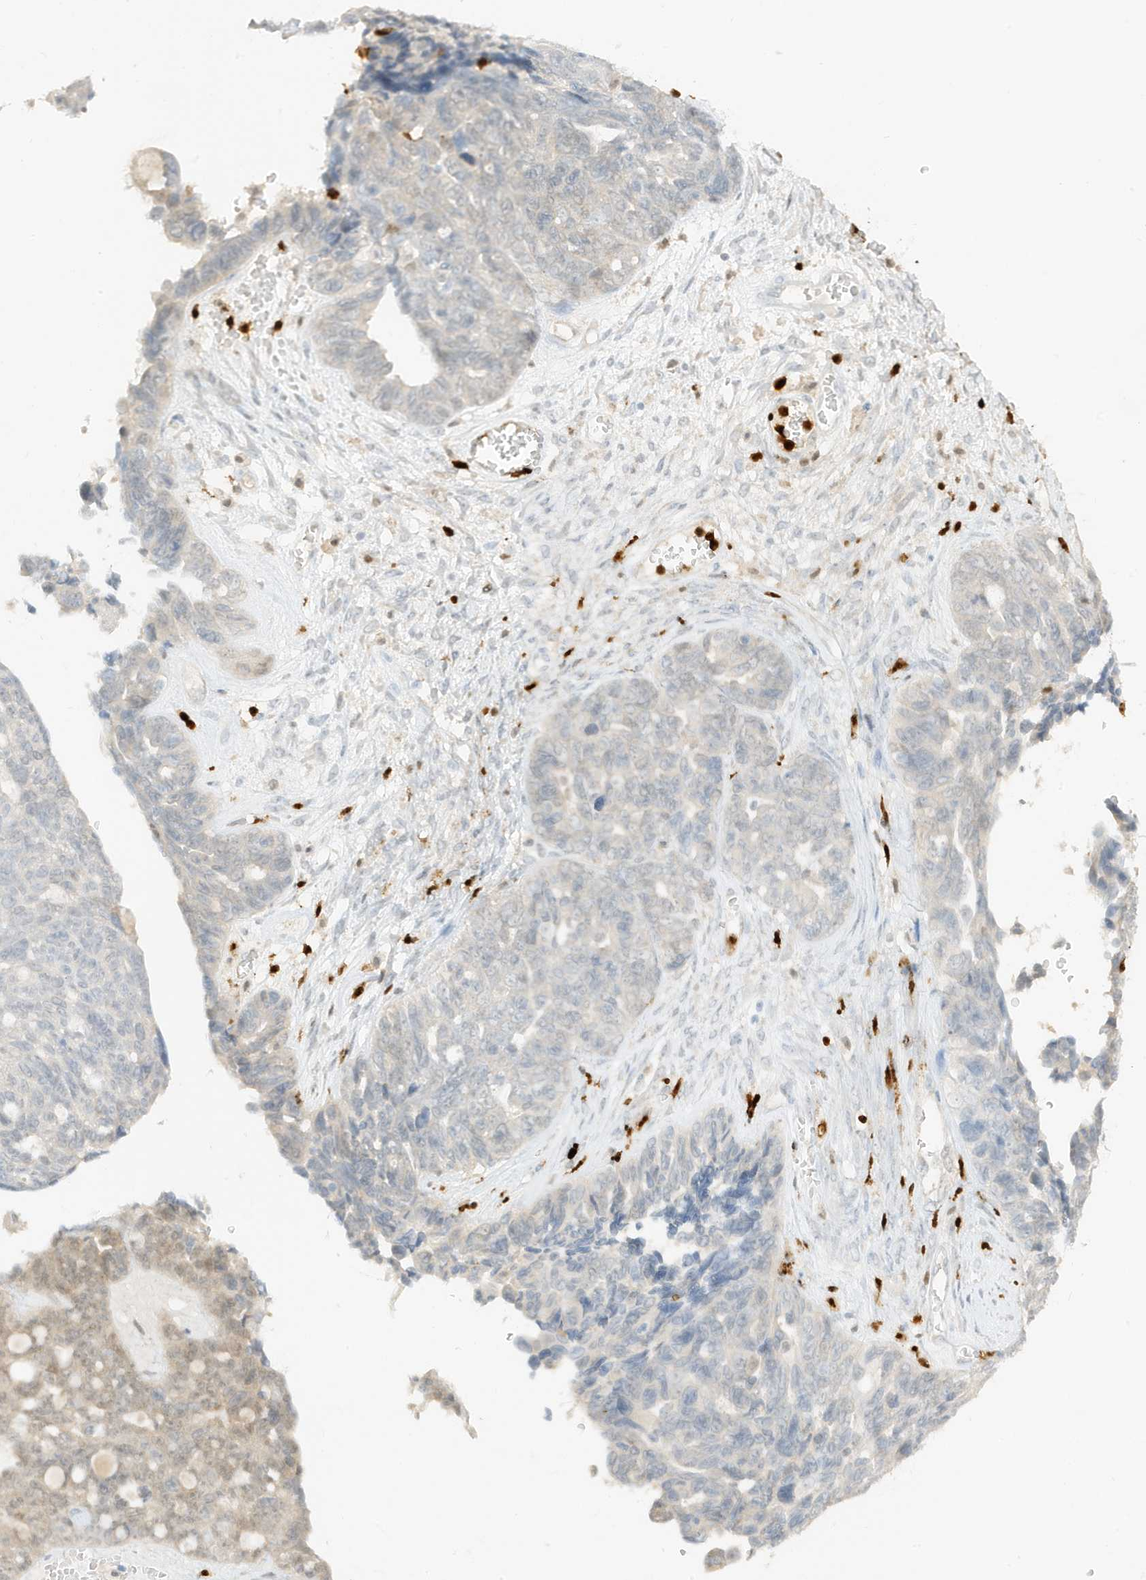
{"staining": {"intensity": "weak", "quantity": "25%-75%", "location": "cytoplasmic/membranous,nuclear"}, "tissue": "ovarian cancer", "cell_type": "Tumor cells", "image_type": "cancer", "snomed": [{"axis": "morphology", "description": "Cystadenocarcinoma, serous, NOS"}, {"axis": "topography", "description": "Ovary"}], "caption": "Ovarian cancer tissue demonstrates weak cytoplasmic/membranous and nuclear staining in about 25%-75% of tumor cells", "gene": "GCA", "patient": {"sex": "female", "age": 79}}